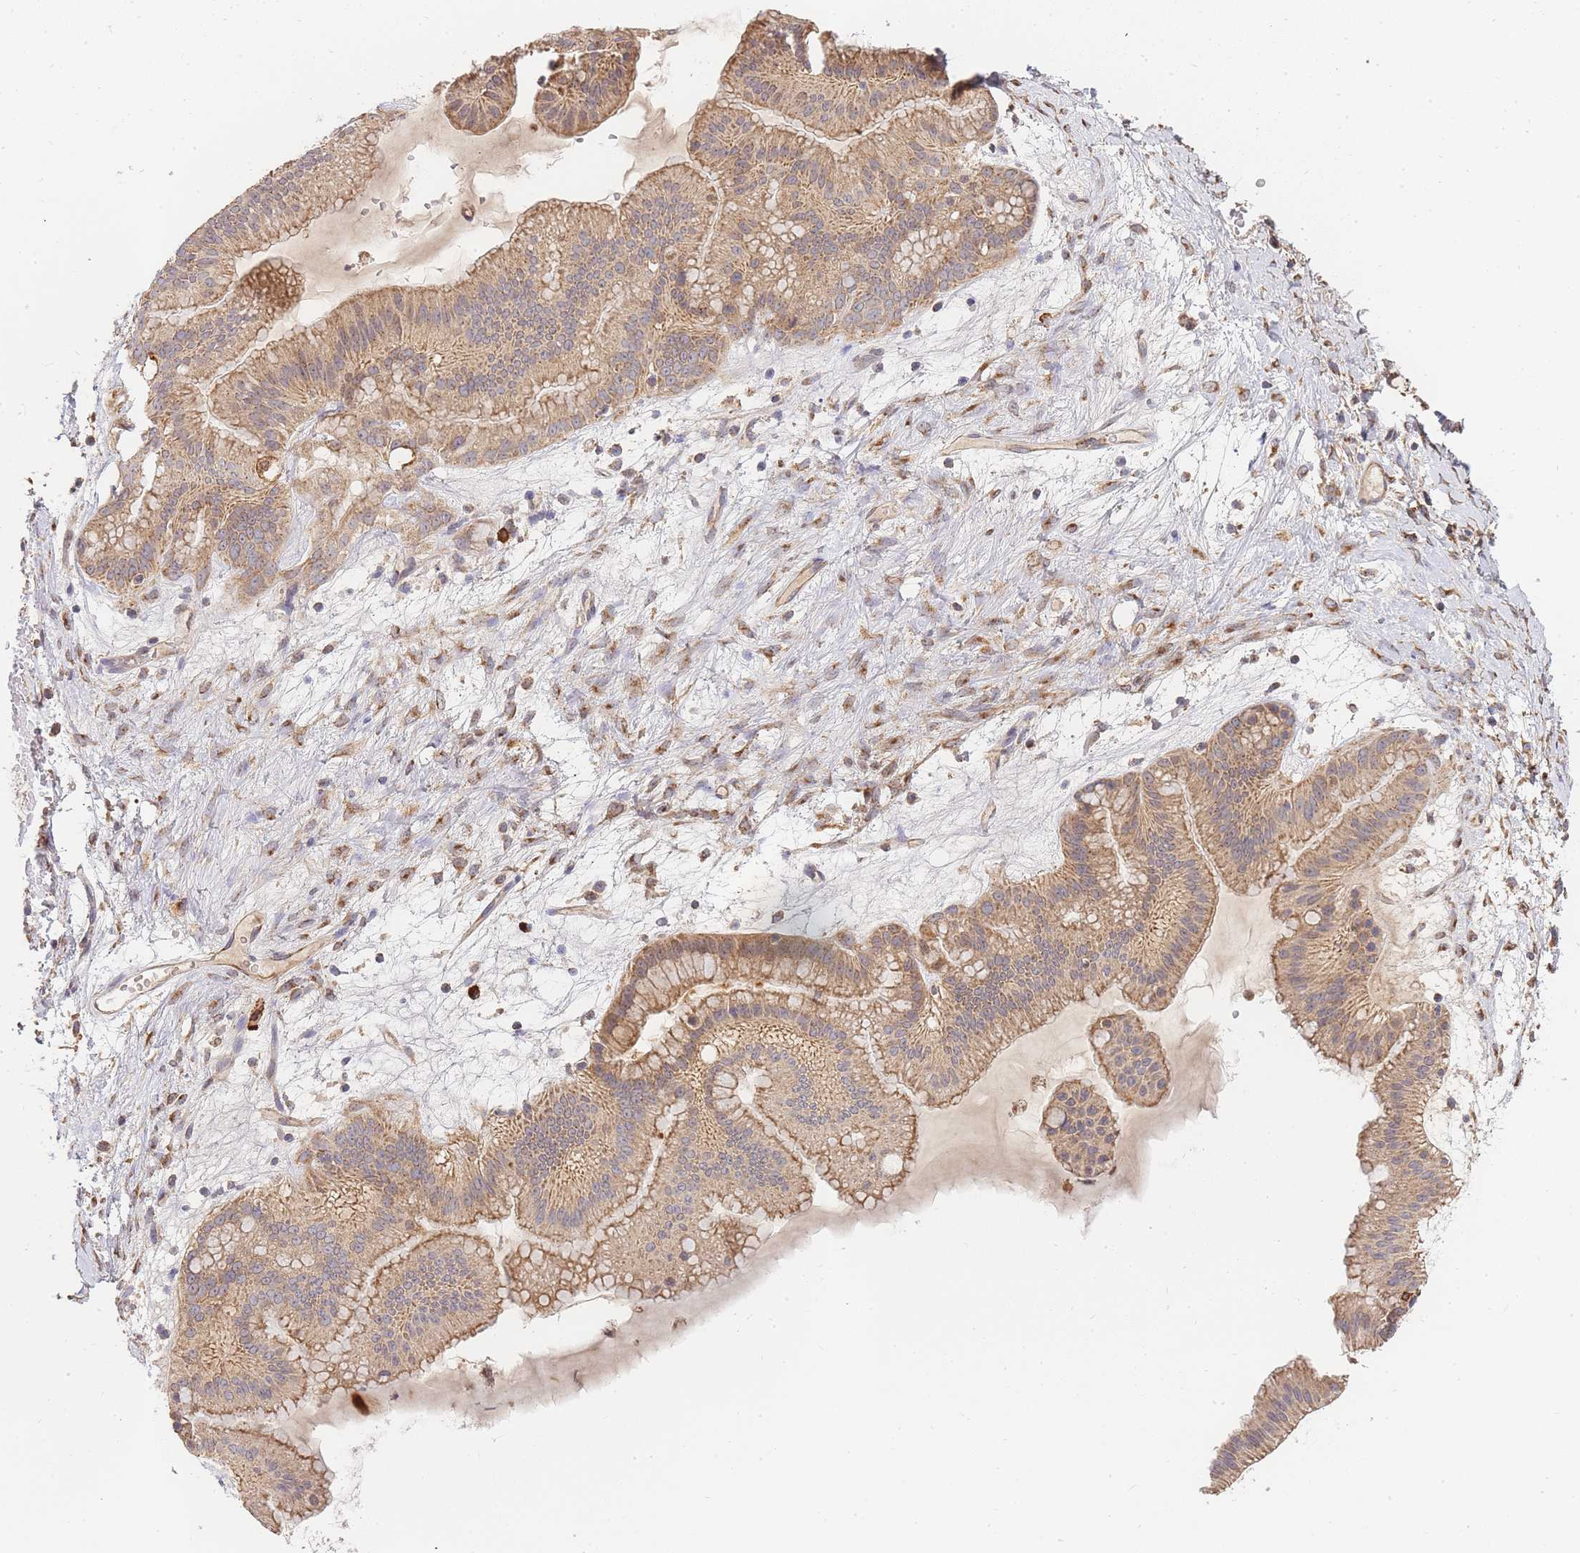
{"staining": {"intensity": "moderate", "quantity": ">75%", "location": "cytoplasmic/membranous"}, "tissue": "ovarian cancer", "cell_type": "Tumor cells", "image_type": "cancer", "snomed": [{"axis": "morphology", "description": "Cystadenocarcinoma, mucinous, NOS"}, {"axis": "topography", "description": "Ovary"}], "caption": "Immunohistochemistry (IHC) photomicrograph of neoplastic tissue: human ovarian mucinous cystadenocarcinoma stained using immunohistochemistry (IHC) reveals medium levels of moderate protein expression localized specifically in the cytoplasmic/membranous of tumor cells, appearing as a cytoplasmic/membranous brown color.", "gene": "ADCY9", "patient": {"sex": "female", "age": 61}}